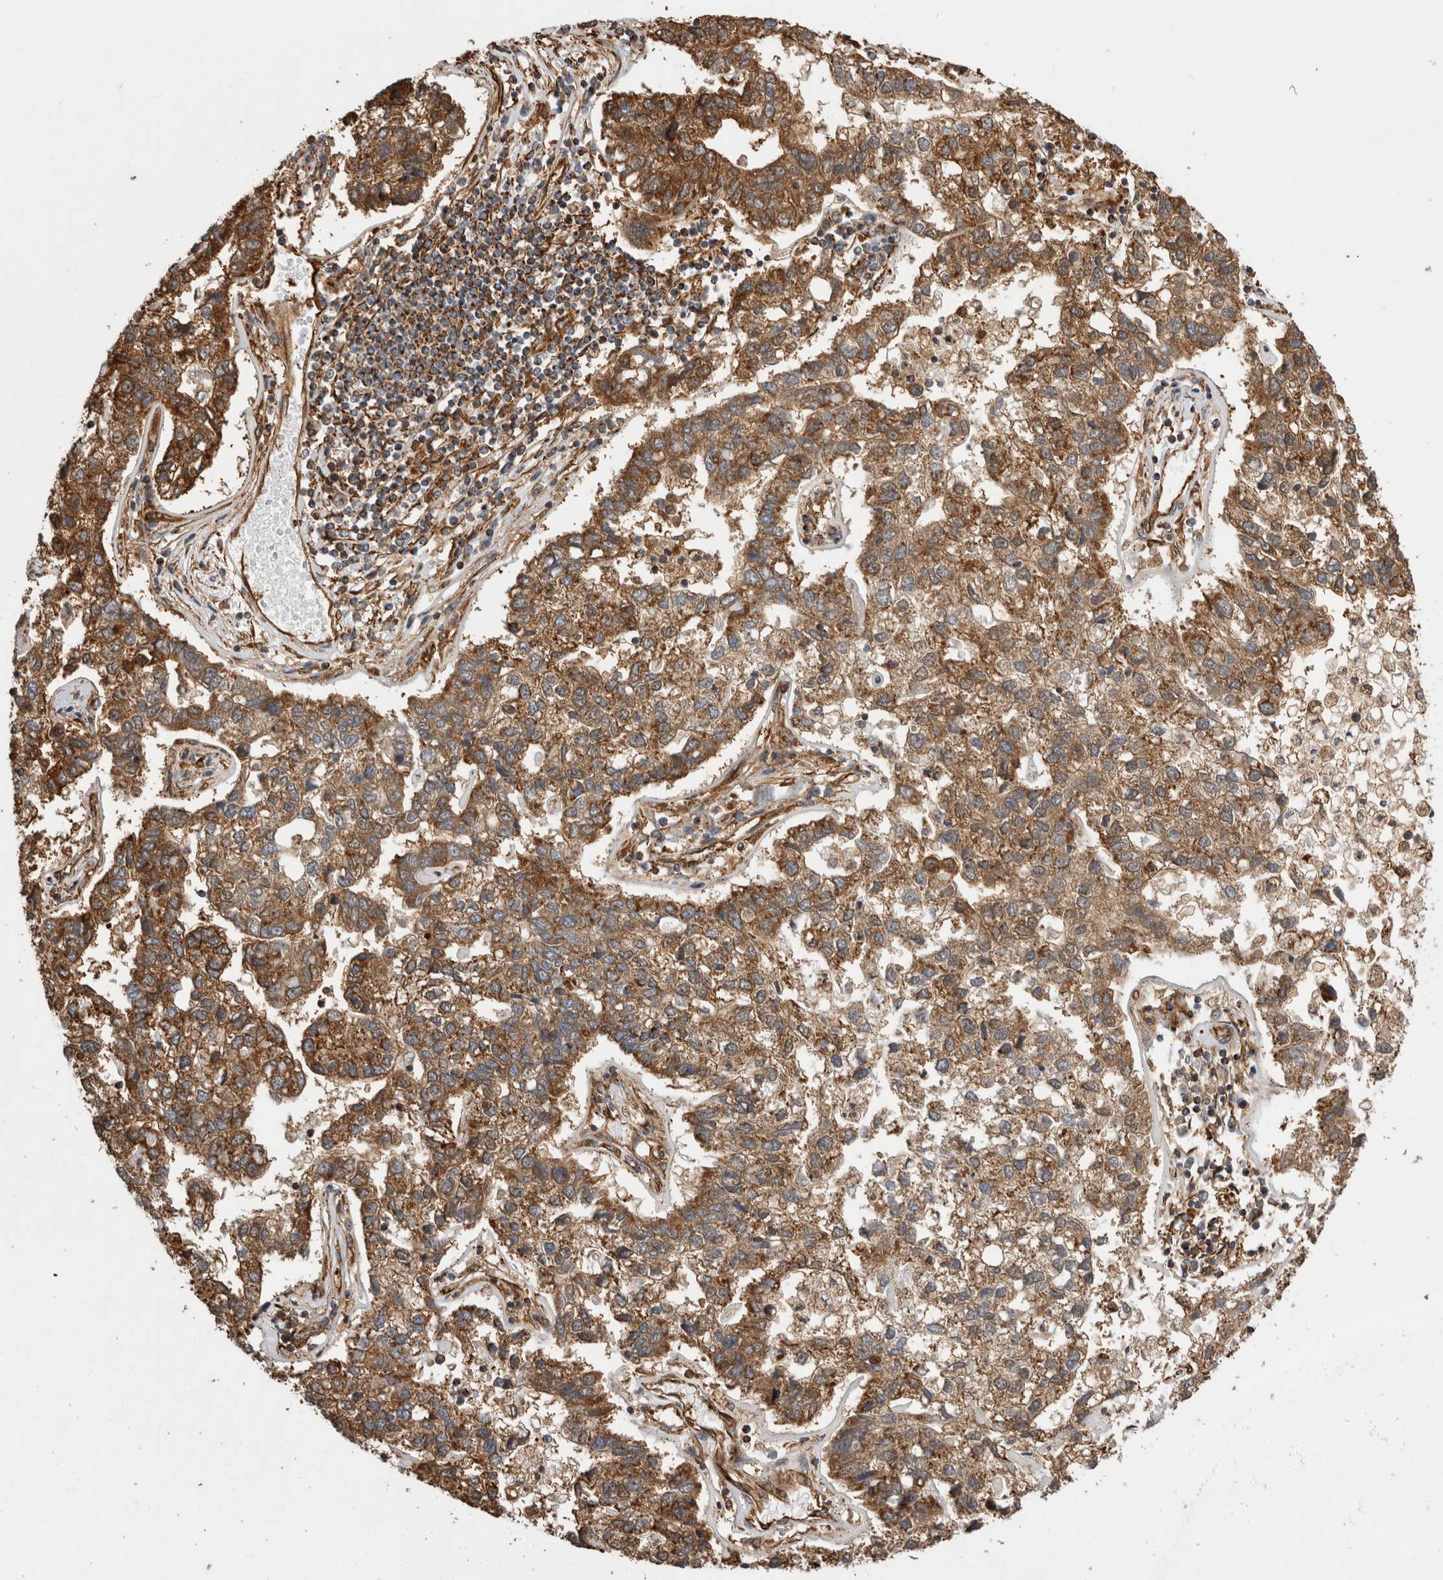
{"staining": {"intensity": "moderate", "quantity": ">75%", "location": "cytoplasmic/membranous"}, "tissue": "pancreatic cancer", "cell_type": "Tumor cells", "image_type": "cancer", "snomed": [{"axis": "morphology", "description": "Adenocarcinoma, NOS"}, {"axis": "topography", "description": "Pancreas"}], "caption": "Immunohistochemistry (IHC) (DAB (3,3'-diaminobenzidine)) staining of human pancreatic adenocarcinoma exhibits moderate cytoplasmic/membranous protein staining in approximately >75% of tumor cells.", "gene": "ZNF397", "patient": {"sex": "female", "age": 61}}